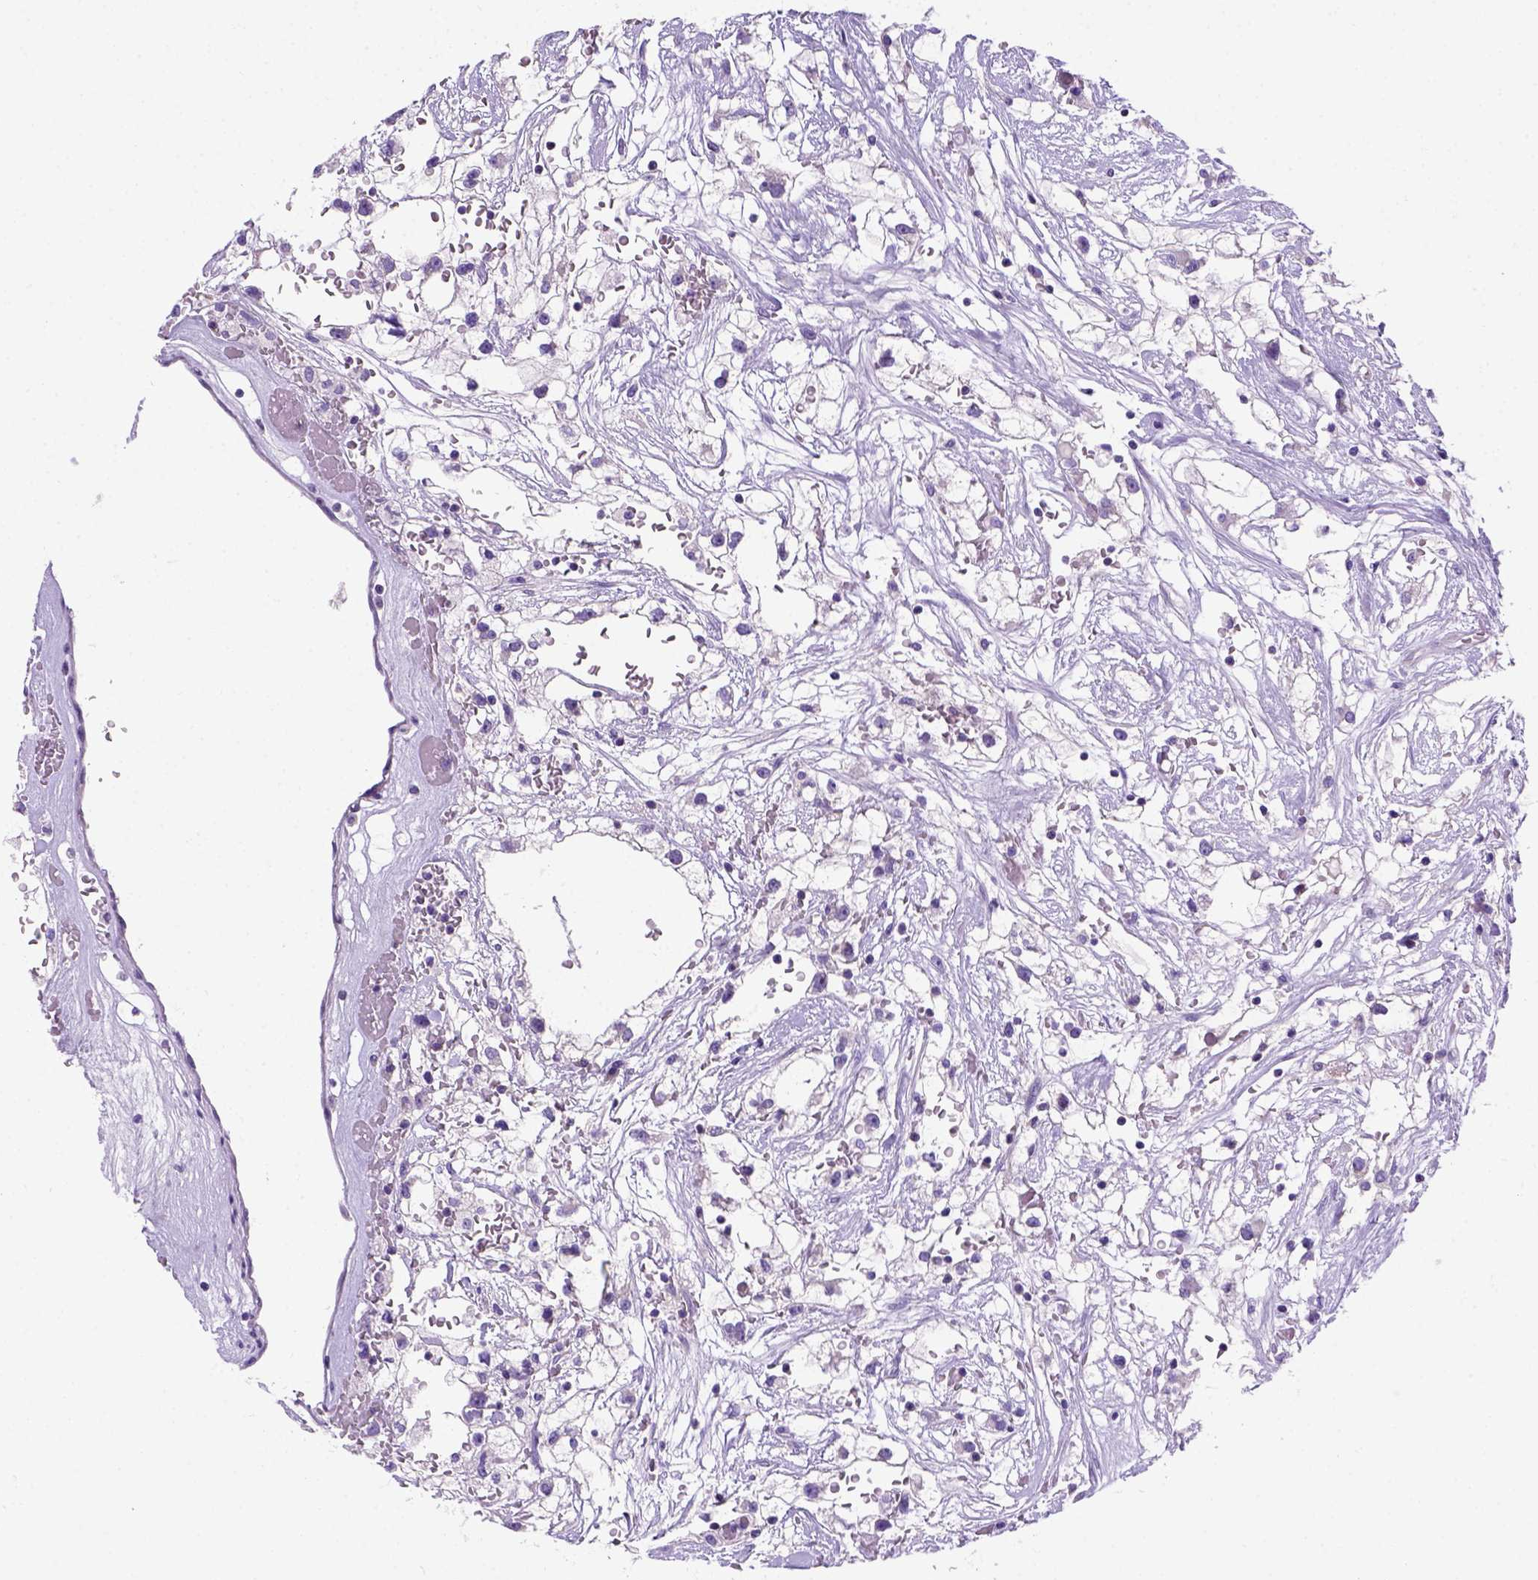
{"staining": {"intensity": "negative", "quantity": "none", "location": "none"}, "tissue": "renal cancer", "cell_type": "Tumor cells", "image_type": "cancer", "snomed": [{"axis": "morphology", "description": "Adenocarcinoma, NOS"}, {"axis": "topography", "description": "Kidney"}], "caption": "This image is of renal cancer stained with IHC to label a protein in brown with the nuclei are counter-stained blue. There is no staining in tumor cells.", "gene": "FOXI1", "patient": {"sex": "male", "age": 59}}